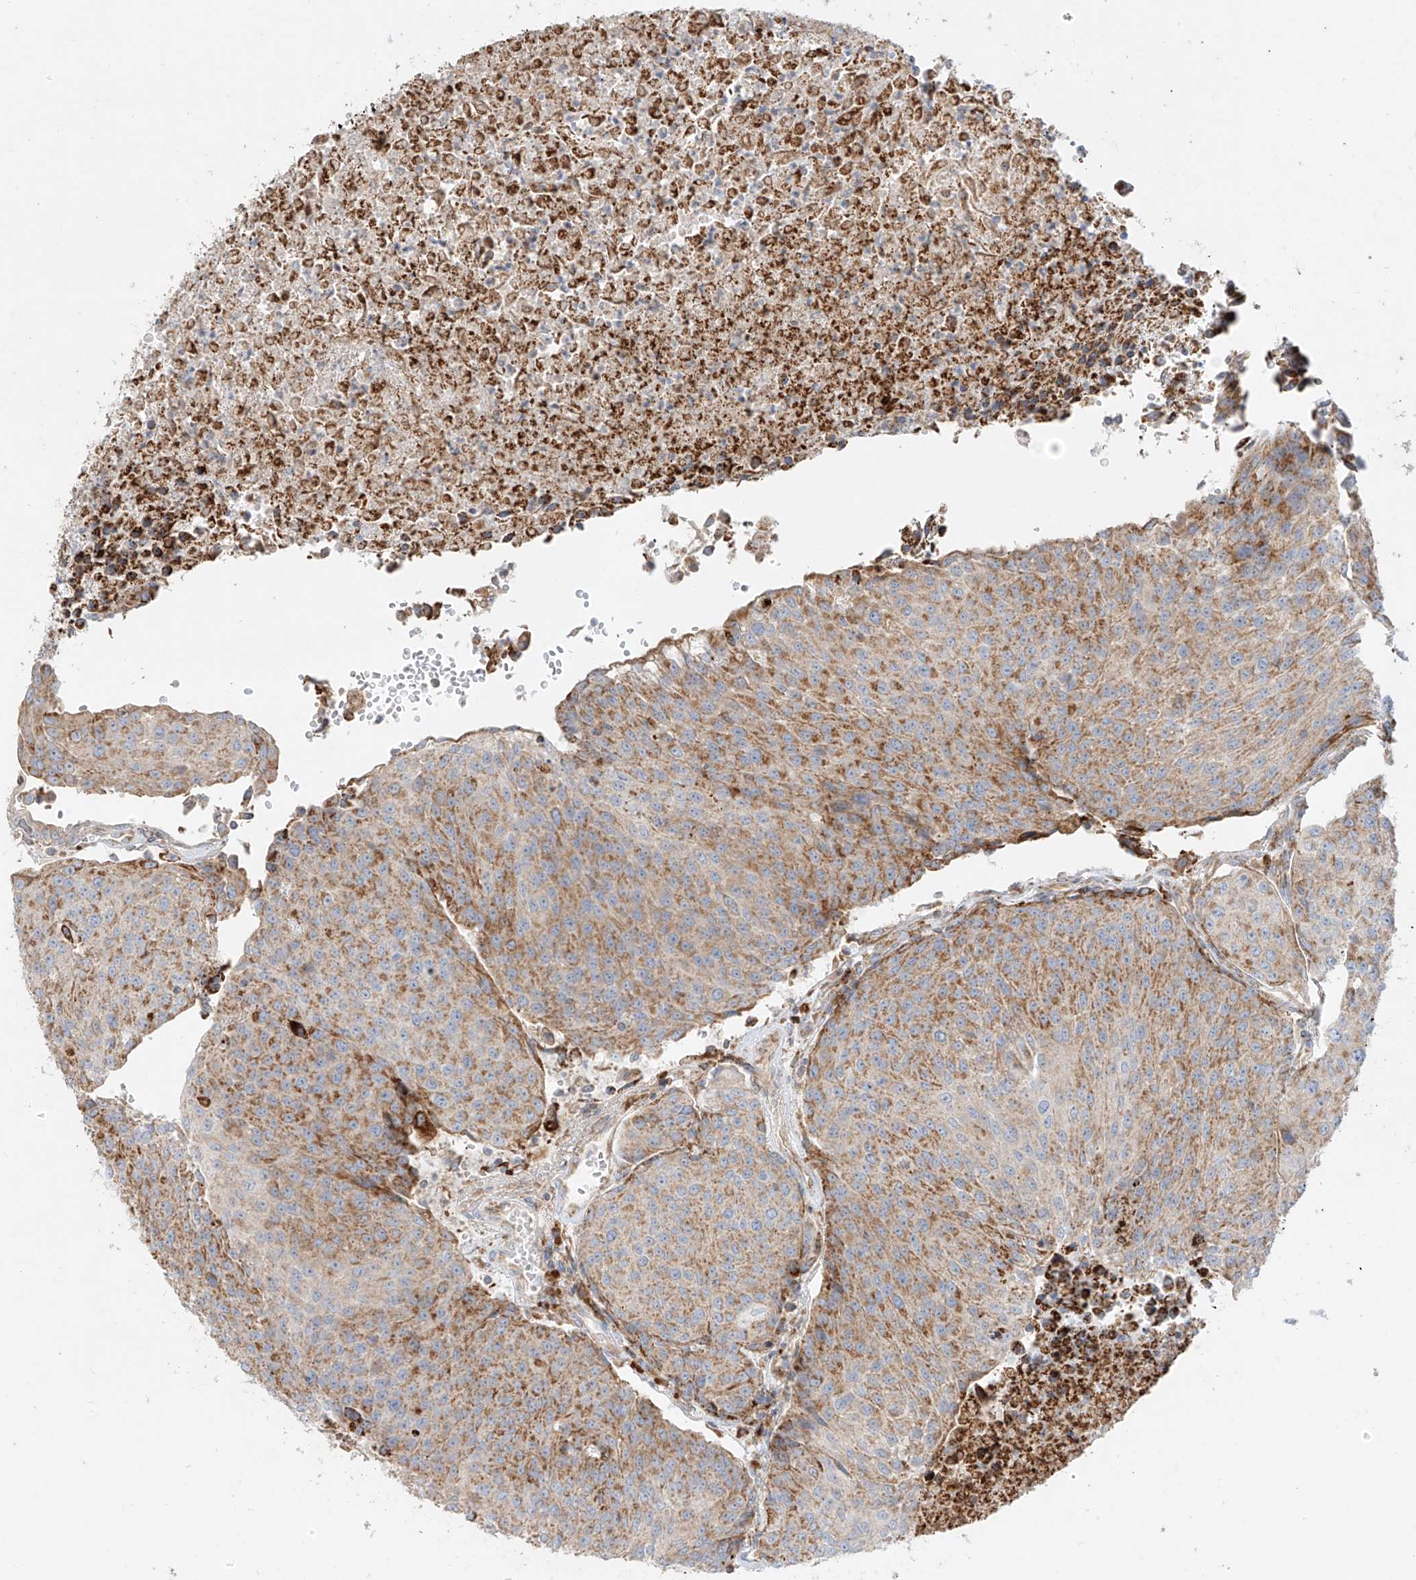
{"staining": {"intensity": "moderate", "quantity": ">75%", "location": "cytoplasmic/membranous"}, "tissue": "urothelial cancer", "cell_type": "Tumor cells", "image_type": "cancer", "snomed": [{"axis": "morphology", "description": "Urothelial carcinoma, High grade"}, {"axis": "topography", "description": "Urinary bladder"}], "caption": "Protein expression analysis of human high-grade urothelial carcinoma reveals moderate cytoplasmic/membranous positivity in approximately >75% of tumor cells.", "gene": "COLGALT2", "patient": {"sex": "female", "age": 85}}